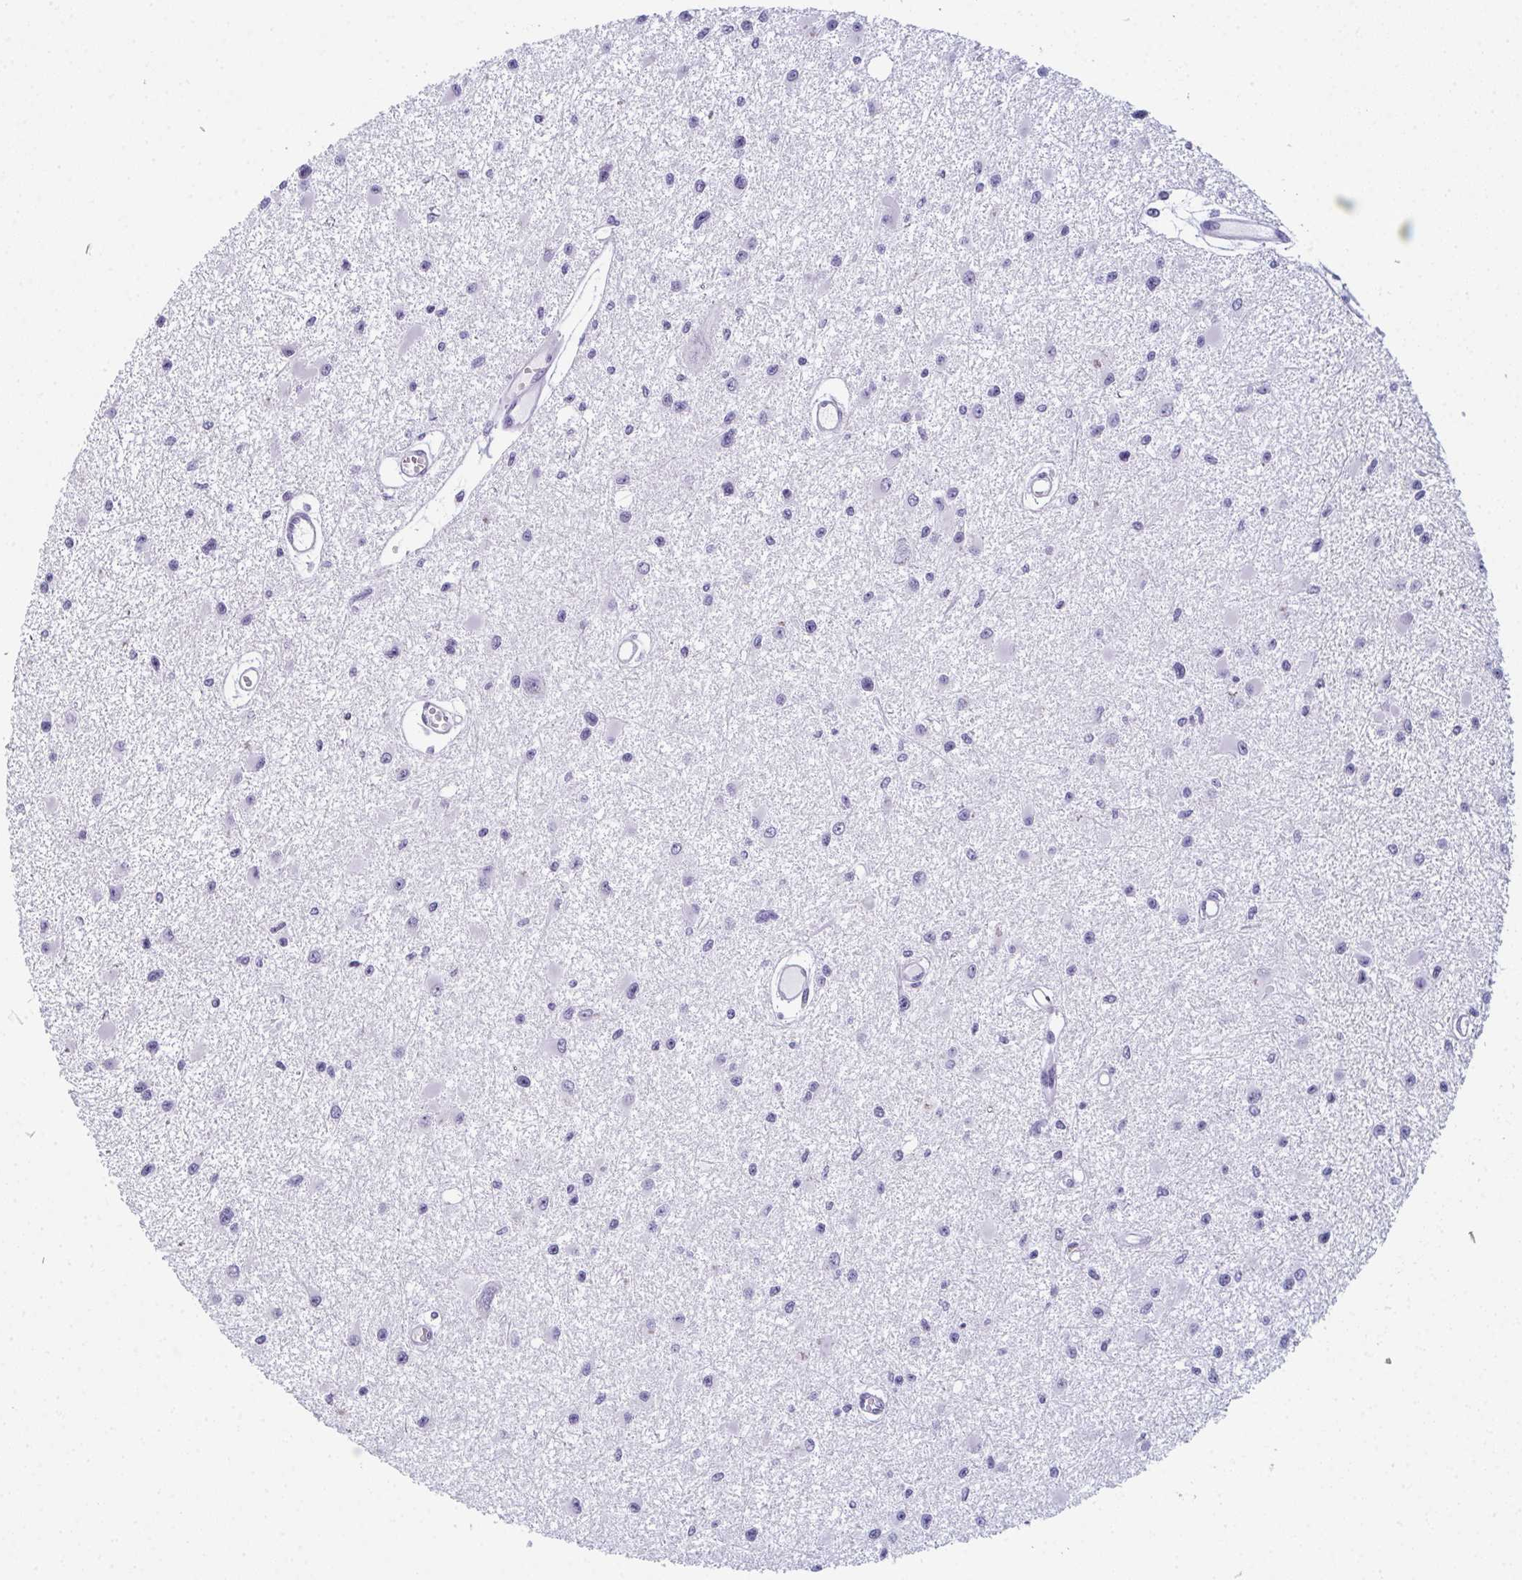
{"staining": {"intensity": "negative", "quantity": "none", "location": "none"}, "tissue": "glioma", "cell_type": "Tumor cells", "image_type": "cancer", "snomed": [{"axis": "morphology", "description": "Glioma, malignant, High grade"}, {"axis": "topography", "description": "Brain"}], "caption": "IHC micrograph of neoplastic tissue: malignant glioma (high-grade) stained with DAB shows no significant protein positivity in tumor cells.", "gene": "ENKUR", "patient": {"sex": "male", "age": 54}}